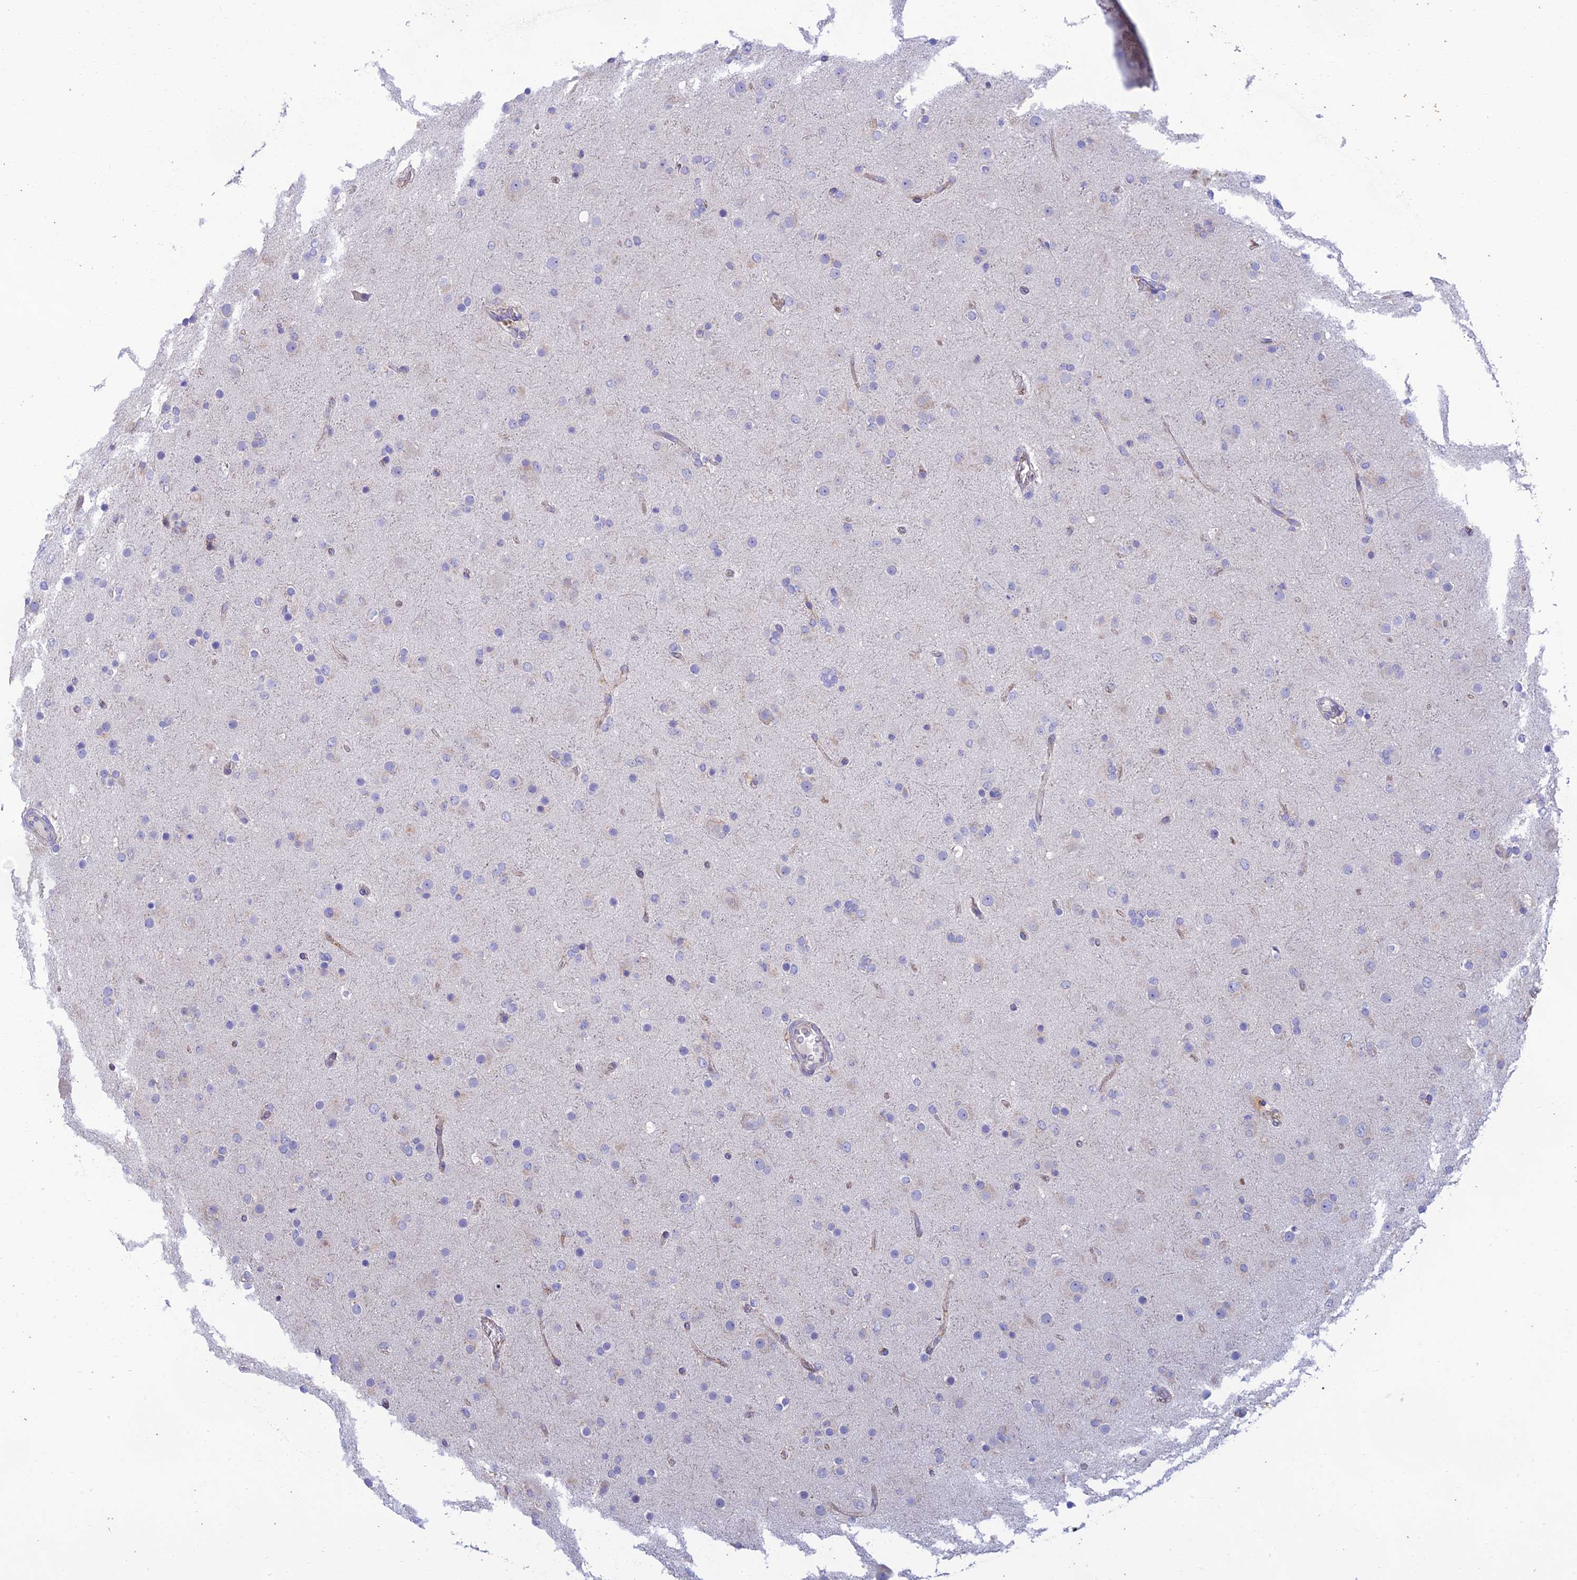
{"staining": {"intensity": "negative", "quantity": "none", "location": "none"}, "tissue": "glioma", "cell_type": "Tumor cells", "image_type": "cancer", "snomed": [{"axis": "morphology", "description": "Glioma, malignant, Low grade"}, {"axis": "topography", "description": "Brain"}], "caption": "Immunohistochemical staining of human malignant low-grade glioma exhibits no significant staining in tumor cells.", "gene": "PTCD2", "patient": {"sex": "male", "age": 65}}